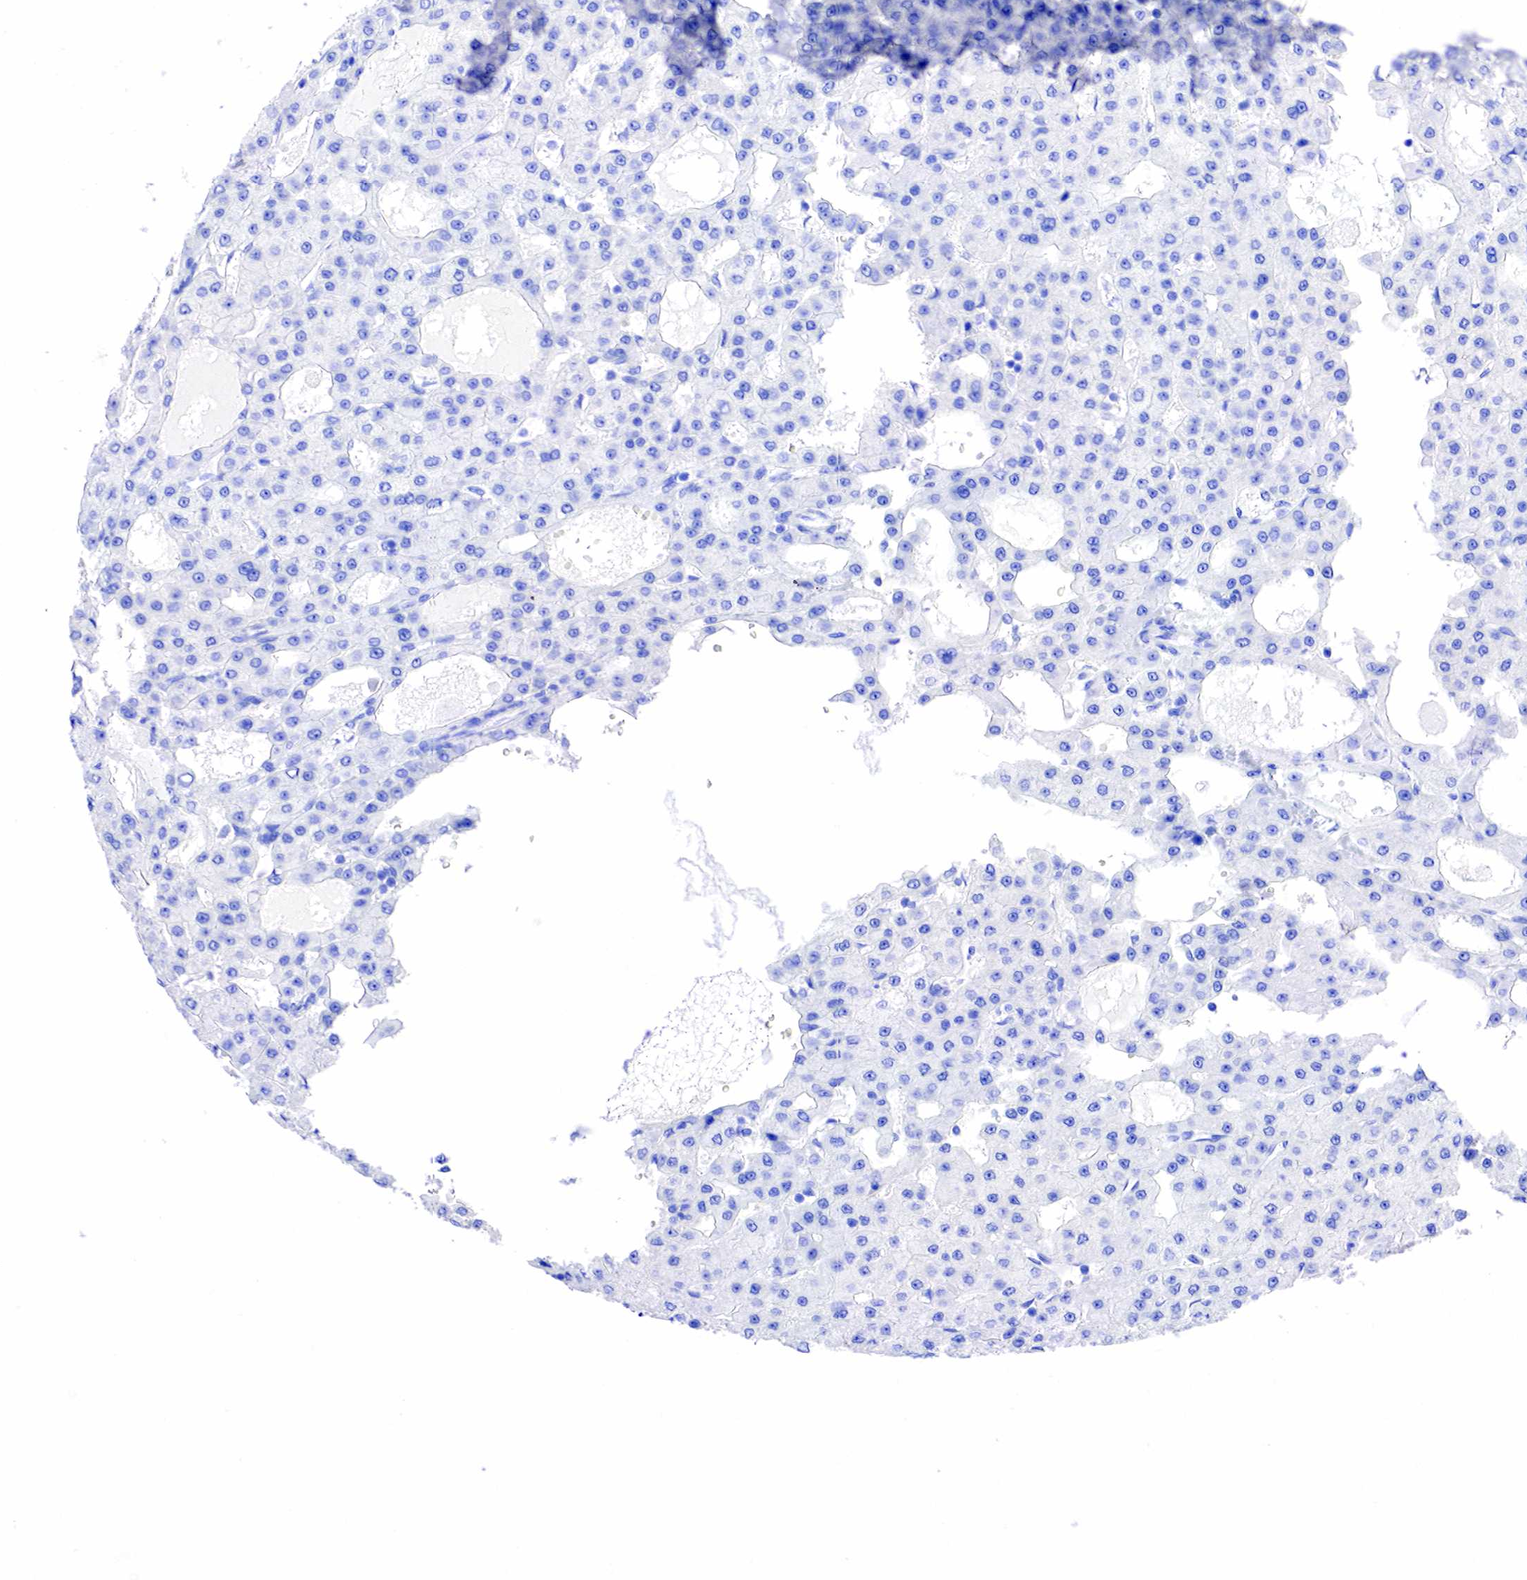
{"staining": {"intensity": "negative", "quantity": "none", "location": "none"}, "tissue": "liver cancer", "cell_type": "Tumor cells", "image_type": "cancer", "snomed": [{"axis": "morphology", "description": "Carcinoma, Hepatocellular, NOS"}, {"axis": "topography", "description": "Liver"}], "caption": "IHC histopathology image of neoplastic tissue: human liver hepatocellular carcinoma stained with DAB (3,3'-diaminobenzidine) shows no significant protein positivity in tumor cells.", "gene": "KLK3", "patient": {"sex": "male", "age": 47}}